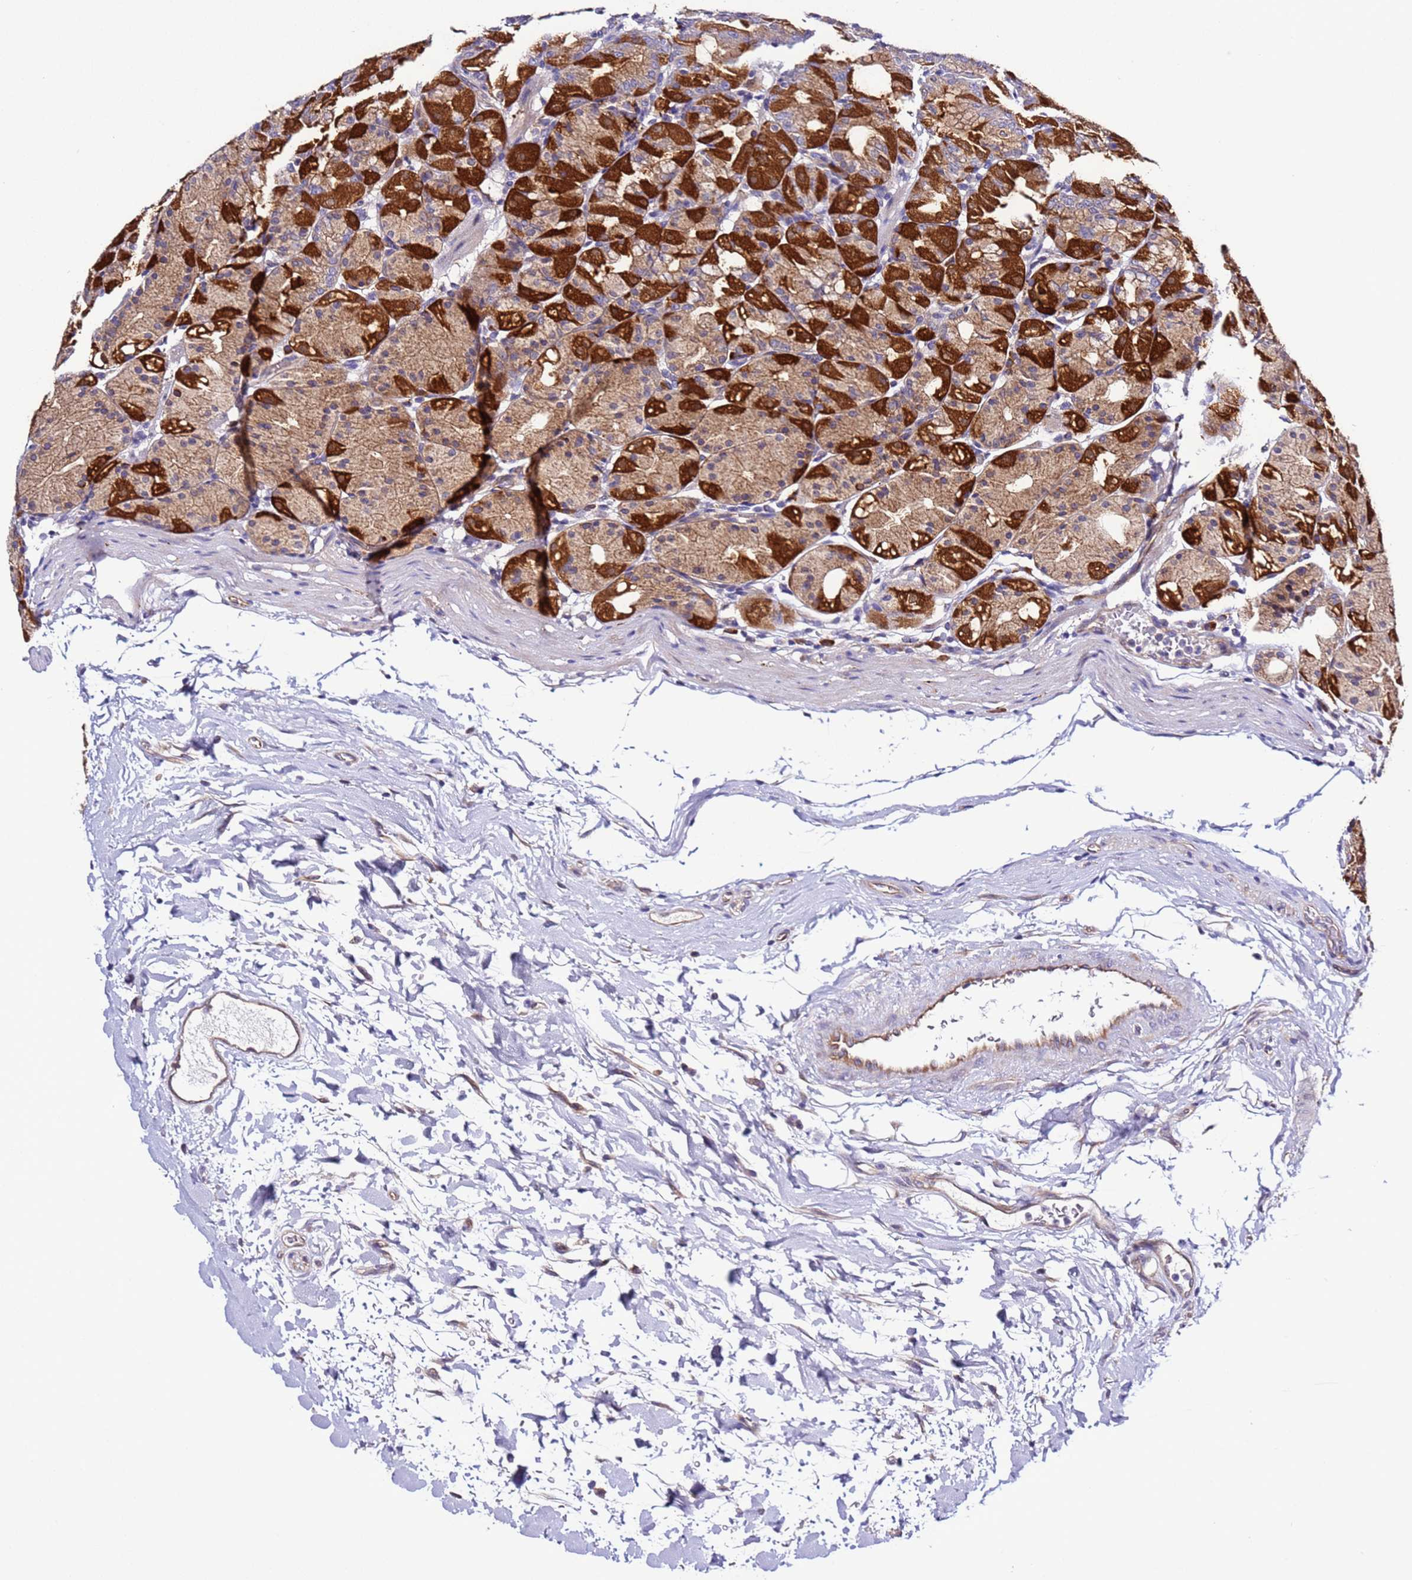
{"staining": {"intensity": "strong", "quantity": "25%-75%", "location": "cytoplasmic/membranous"}, "tissue": "stomach", "cell_type": "Glandular cells", "image_type": "normal", "snomed": [{"axis": "morphology", "description": "Normal tissue, NOS"}, {"axis": "topography", "description": "Stomach, upper"}], "caption": "High-magnification brightfield microscopy of normal stomach stained with DAB (3,3'-diaminobenzidine) (brown) and counterstained with hematoxylin (blue). glandular cells exhibit strong cytoplasmic/membranous staining is appreciated in about25%-75% of cells.", "gene": "SPCS1", "patient": {"sex": "male", "age": 48}}